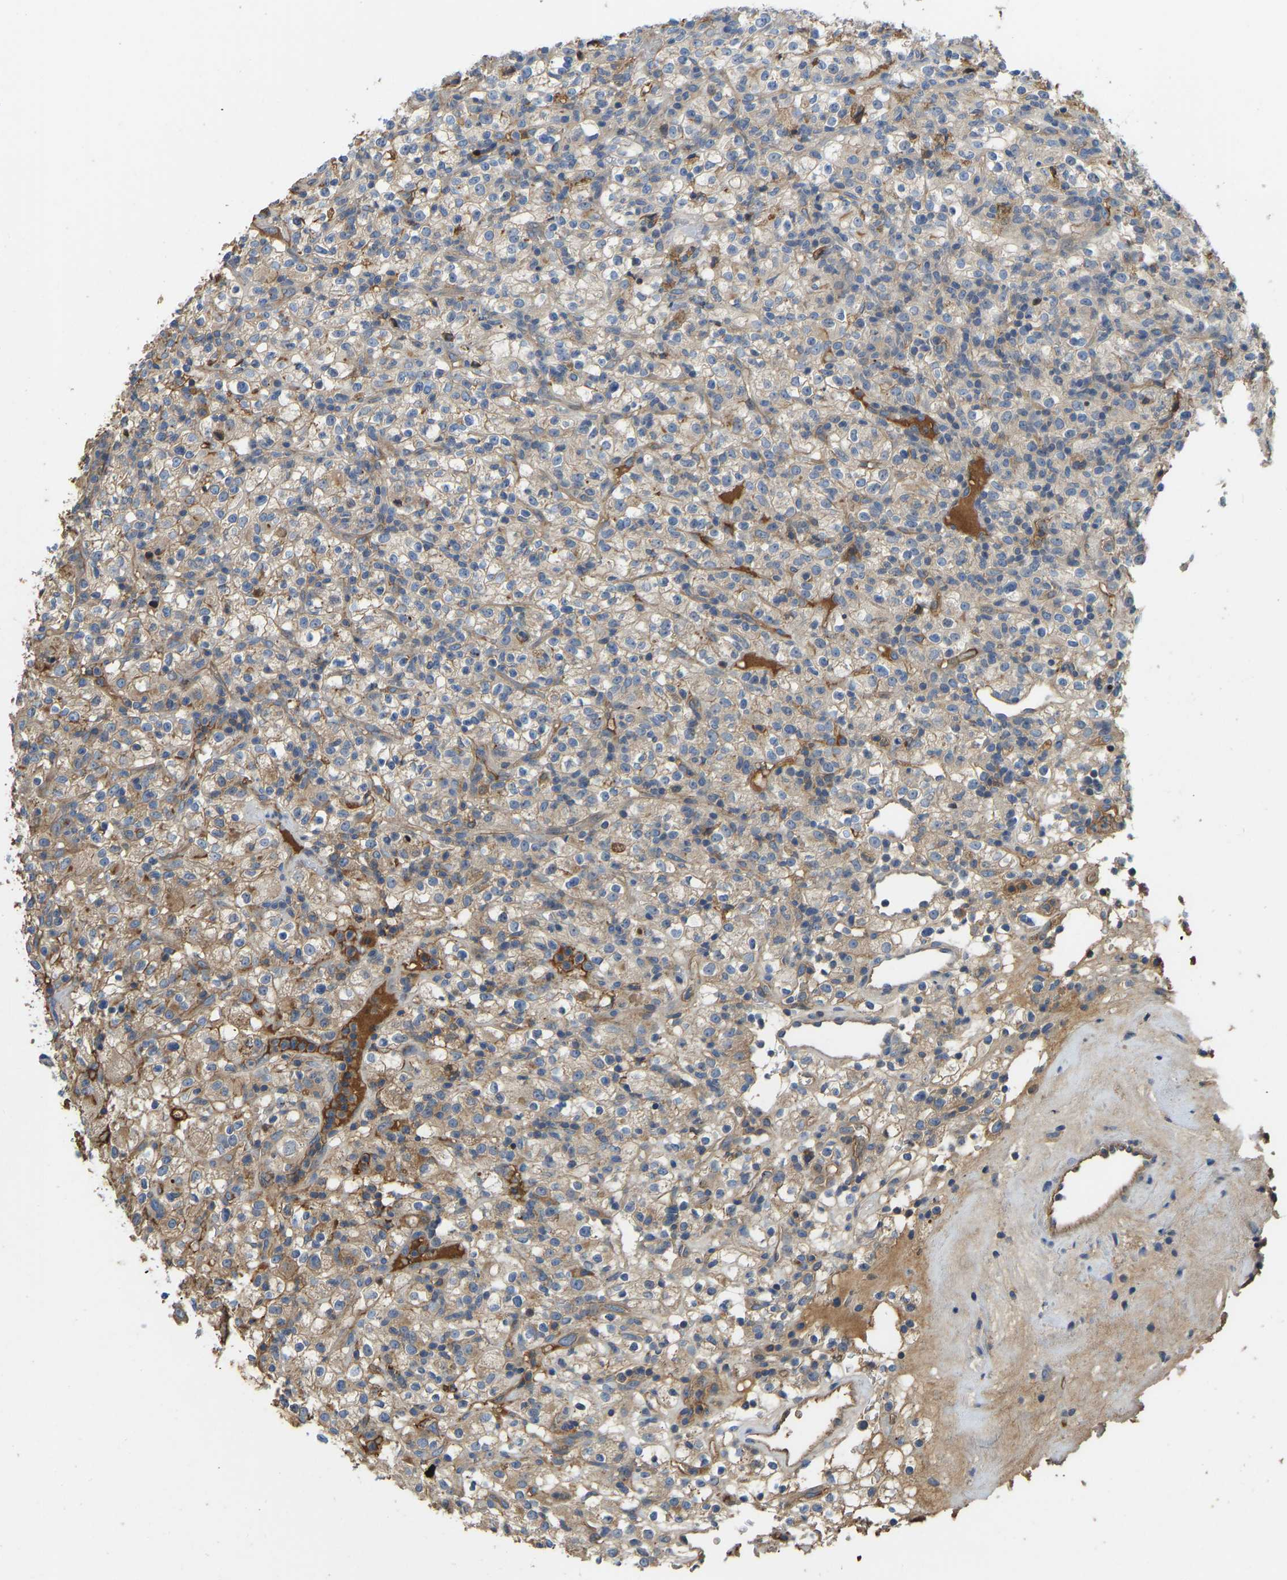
{"staining": {"intensity": "weak", "quantity": ">75%", "location": "cytoplasmic/membranous"}, "tissue": "renal cancer", "cell_type": "Tumor cells", "image_type": "cancer", "snomed": [{"axis": "morphology", "description": "Normal tissue, NOS"}, {"axis": "morphology", "description": "Adenocarcinoma, NOS"}, {"axis": "topography", "description": "Kidney"}], "caption": "Renal adenocarcinoma stained with a brown dye shows weak cytoplasmic/membranous positive positivity in about >75% of tumor cells.", "gene": "VCPKMT", "patient": {"sex": "female", "age": 72}}